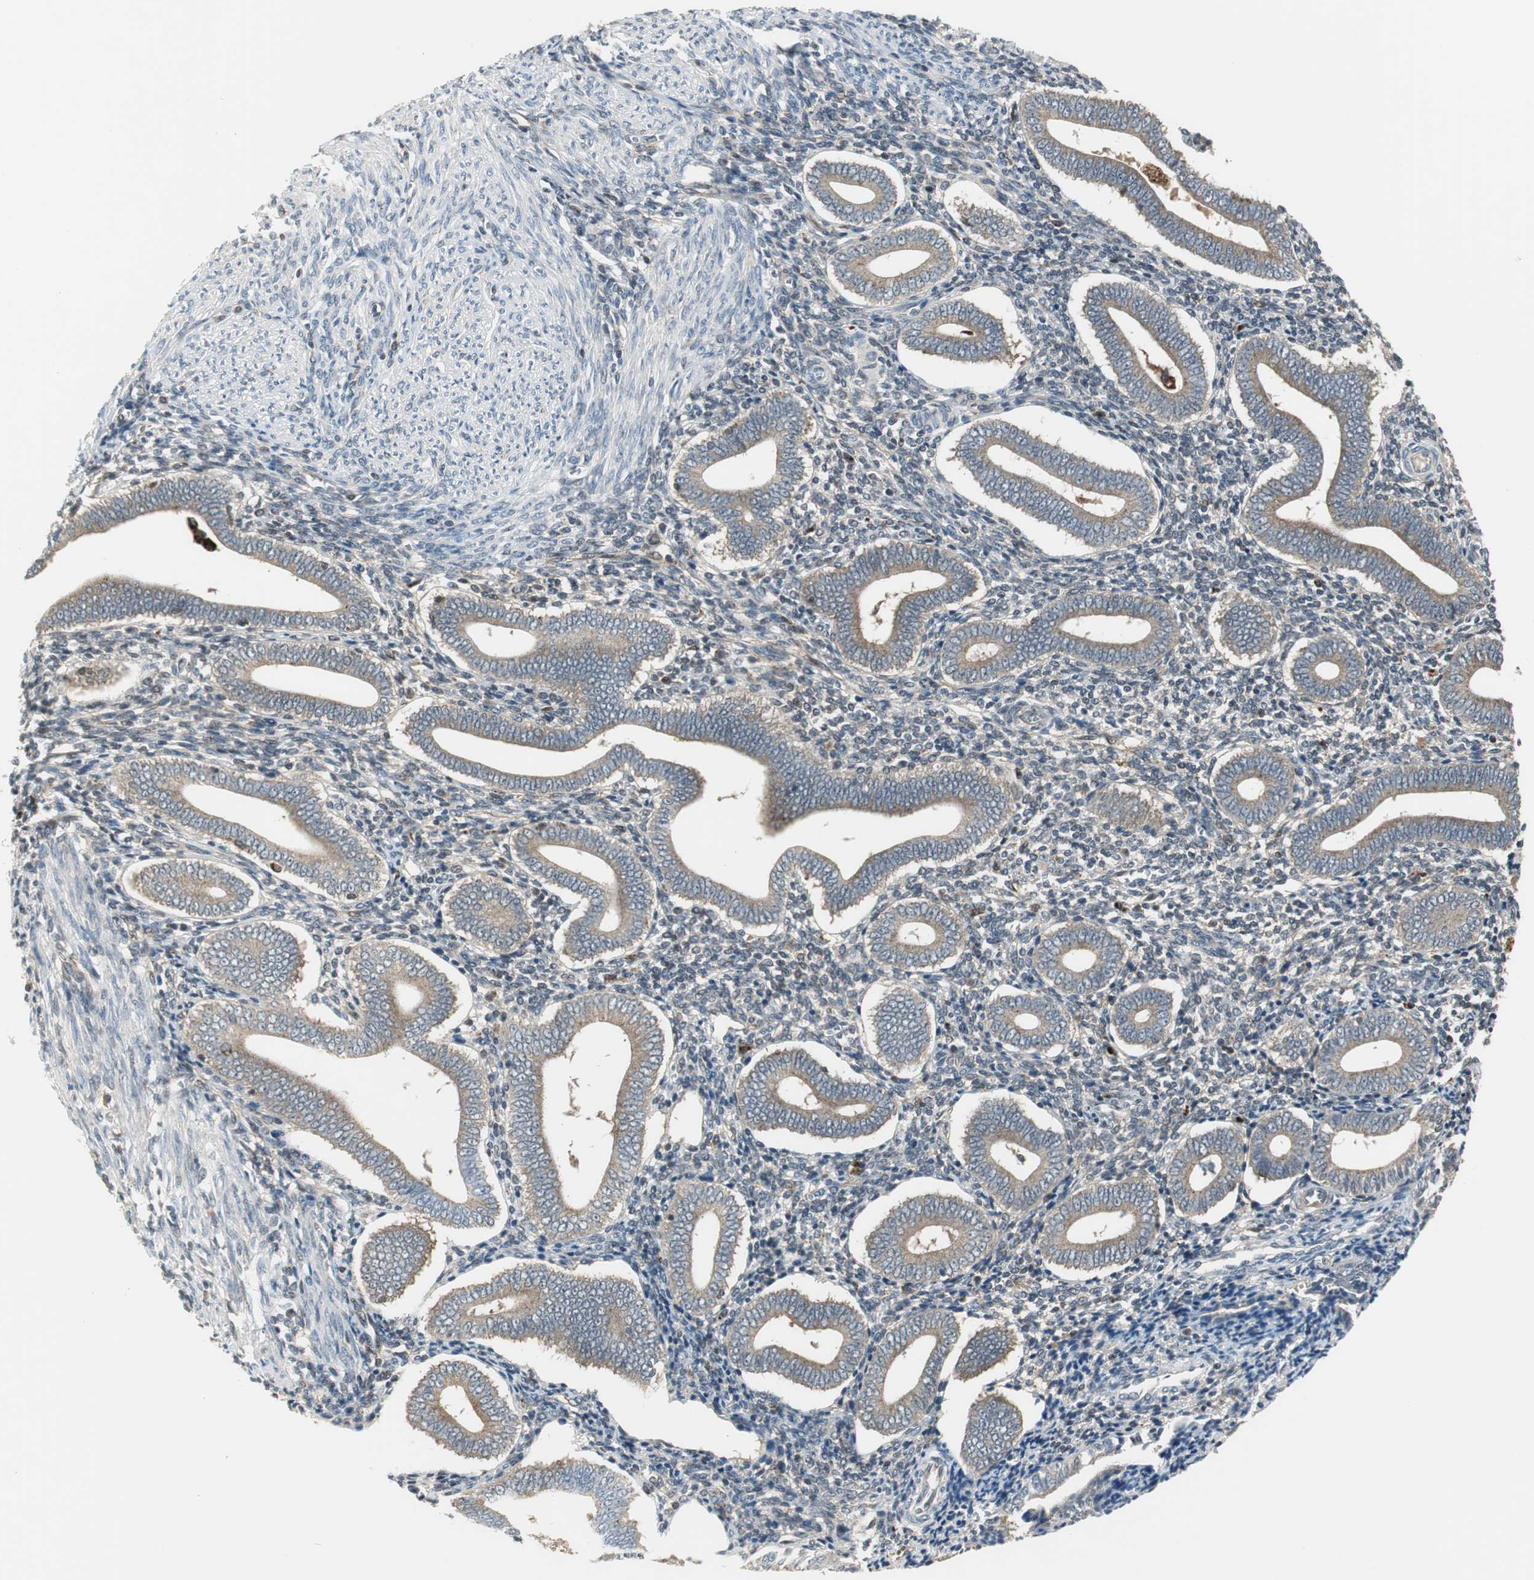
{"staining": {"intensity": "moderate", "quantity": ">75%", "location": "cytoplasmic/membranous"}, "tissue": "endometrium", "cell_type": "Cells in endometrial stroma", "image_type": "normal", "snomed": [{"axis": "morphology", "description": "Normal tissue, NOS"}, {"axis": "topography", "description": "Uterus"}, {"axis": "topography", "description": "Endometrium"}], "caption": "A photomicrograph of human endometrium stained for a protein exhibits moderate cytoplasmic/membranous brown staining in cells in endometrial stroma. Nuclei are stained in blue.", "gene": "NCK1", "patient": {"sex": "female", "age": 33}}